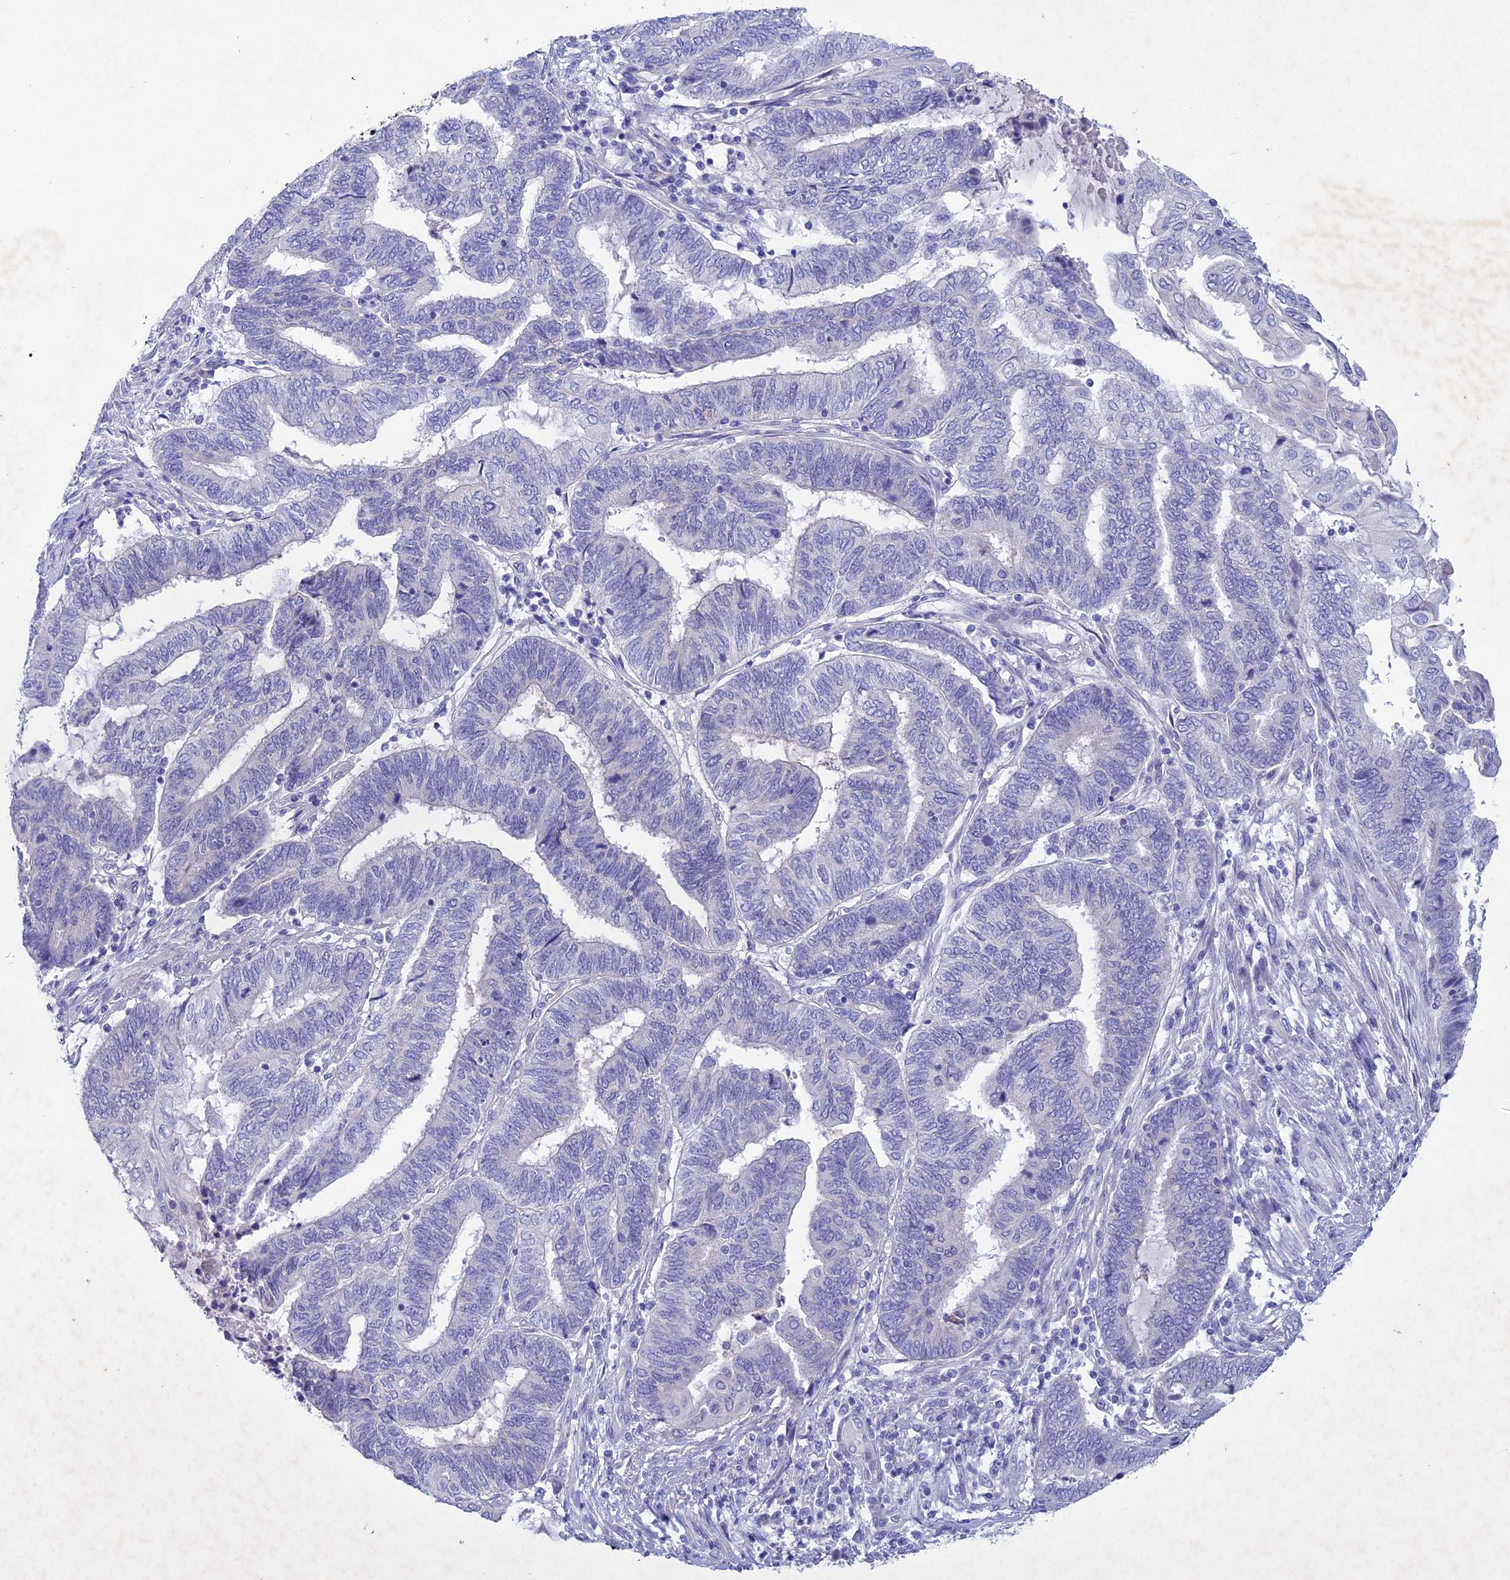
{"staining": {"intensity": "negative", "quantity": "none", "location": "none"}, "tissue": "endometrial cancer", "cell_type": "Tumor cells", "image_type": "cancer", "snomed": [{"axis": "morphology", "description": "Adenocarcinoma, NOS"}, {"axis": "topography", "description": "Uterus"}, {"axis": "topography", "description": "Endometrium"}], "caption": "Endometrial cancer stained for a protein using immunohistochemistry (IHC) shows no expression tumor cells.", "gene": "BTBD19", "patient": {"sex": "female", "age": 70}}